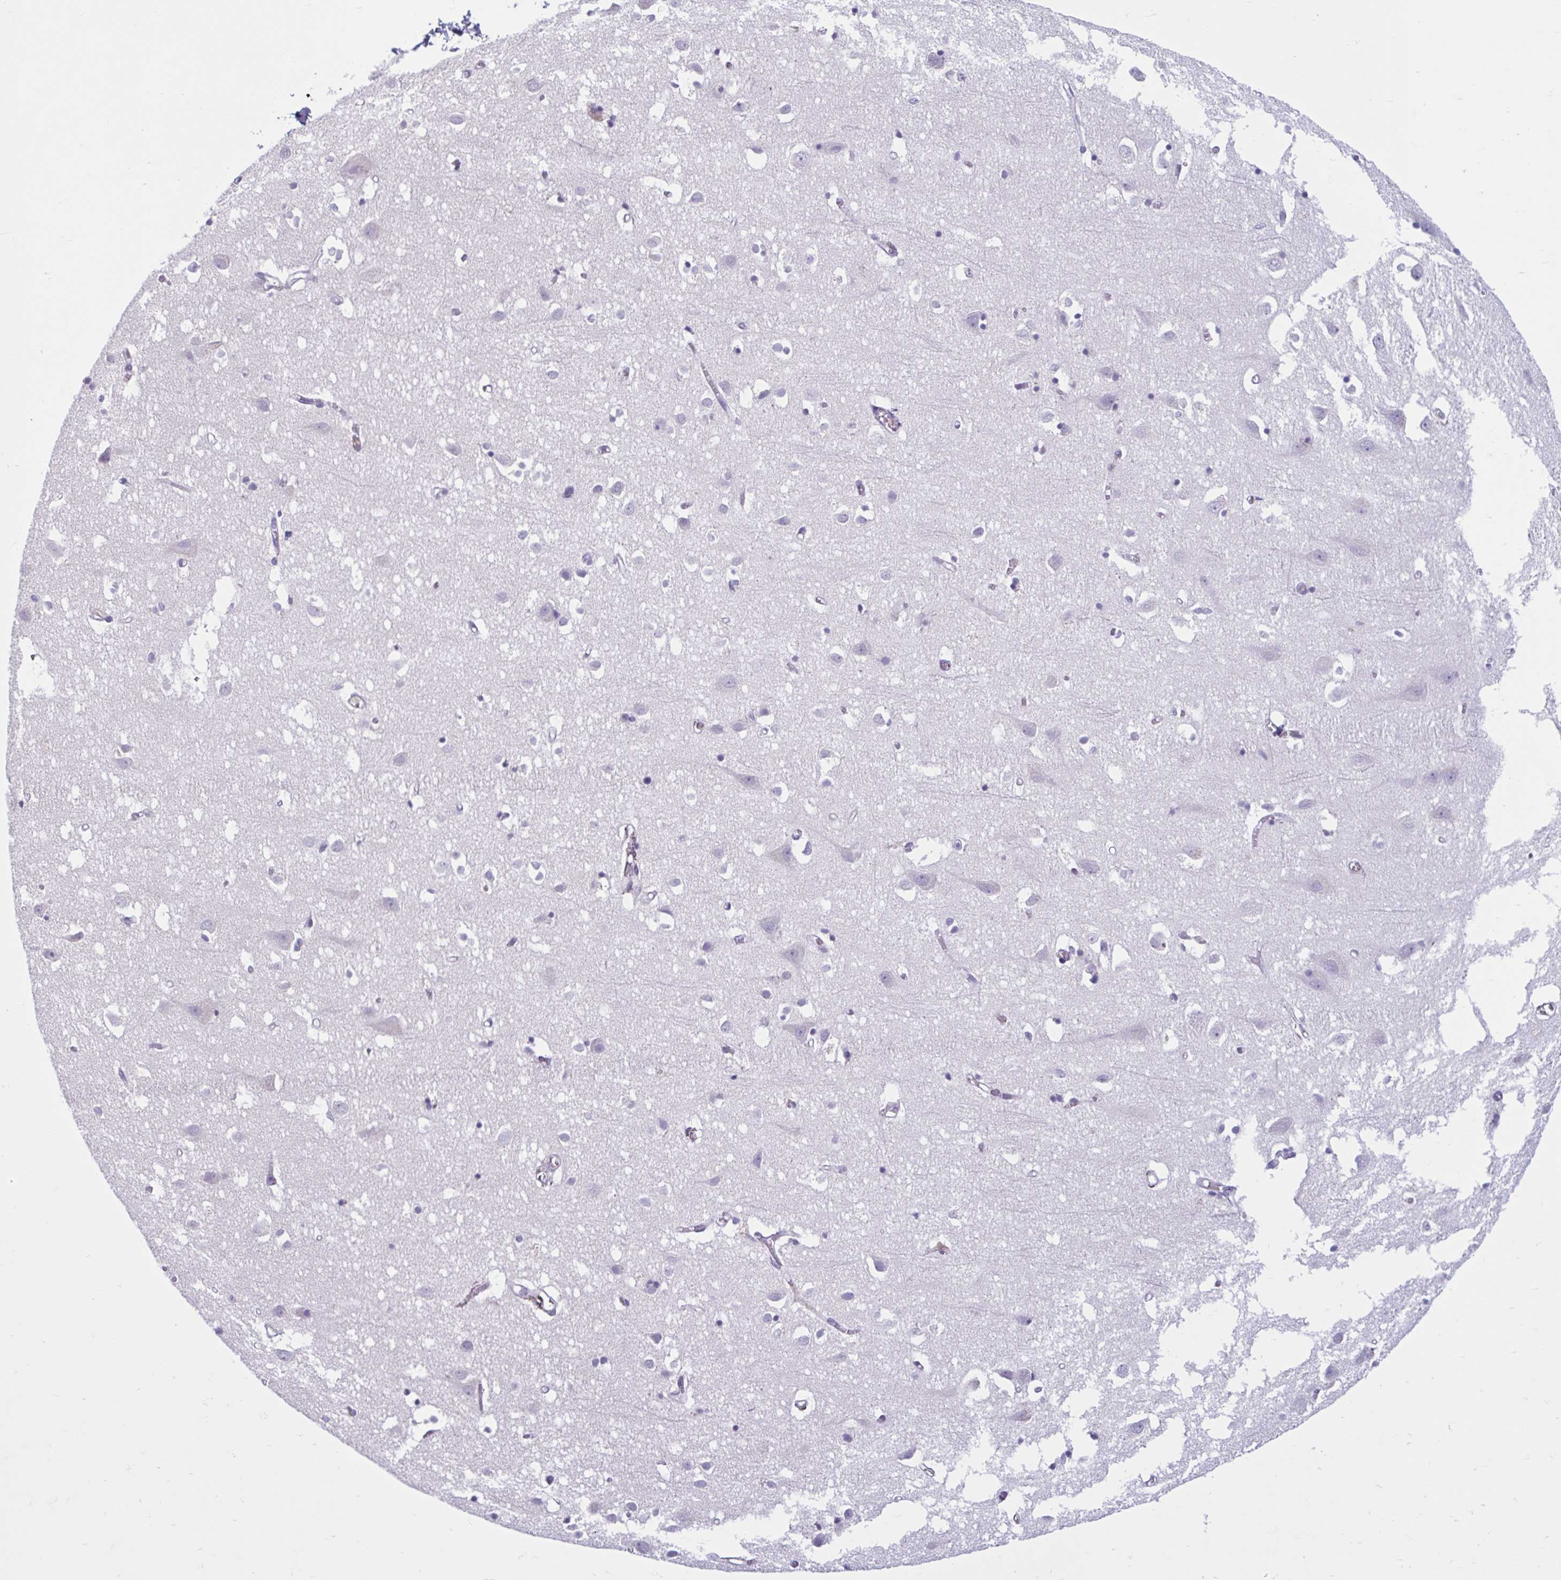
{"staining": {"intensity": "negative", "quantity": "none", "location": "none"}, "tissue": "cerebral cortex", "cell_type": "Endothelial cells", "image_type": "normal", "snomed": [{"axis": "morphology", "description": "Normal tissue, NOS"}, {"axis": "topography", "description": "Cerebral cortex"}], "caption": "Immunohistochemistry (IHC) micrograph of unremarkable cerebral cortex: cerebral cortex stained with DAB (3,3'-diaminobenzidine) displays no significant protein positivity in endothelial cells. (DAB immunohistochemistry visualized using brightfield microscopy, high magnification).", "gene": "CEP120", "patient": {"sex": "male", "age": 70}}